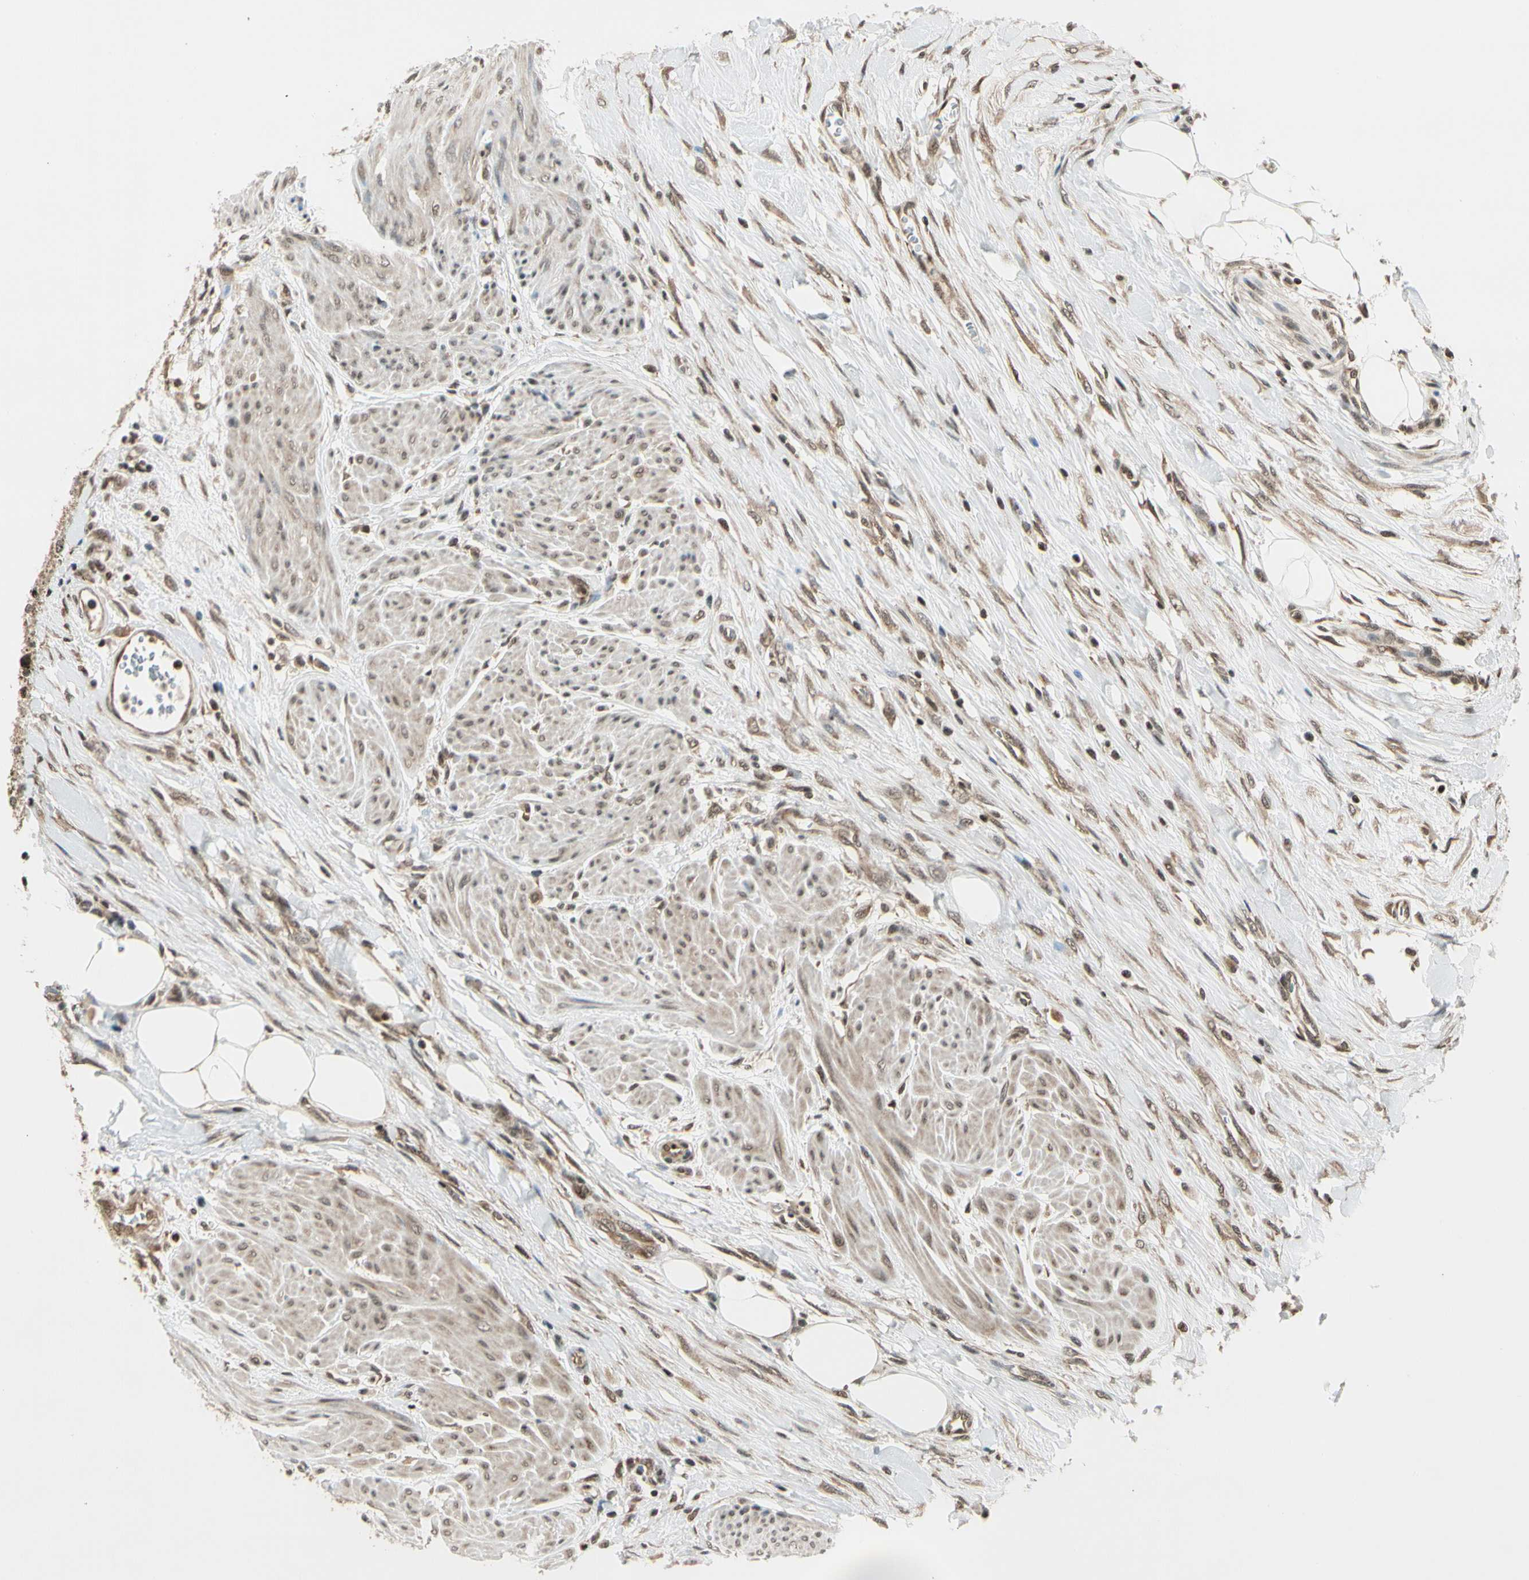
{"staining": {"intensity": "weak", "quantity": "25%-75%", "location": "cytoplasmic/membranous"}, "tissue": "urothelial cancer", "cell_type": "Tumor cells", "image_type": "cancer", "snomed": [{"axis": "morphology", "description": "Urothelial carcinoma, High grade"}, {"axis": "topography", "description": "Urinary bladder"}], "caption": "IHC of human urothelial cancer exhibits low levels of weak cytoplasmic/membranous positivity in about 25%-75% of tumor cells.", "gene": "SMN2", "patient": {"sex": "male", "age": 35}}